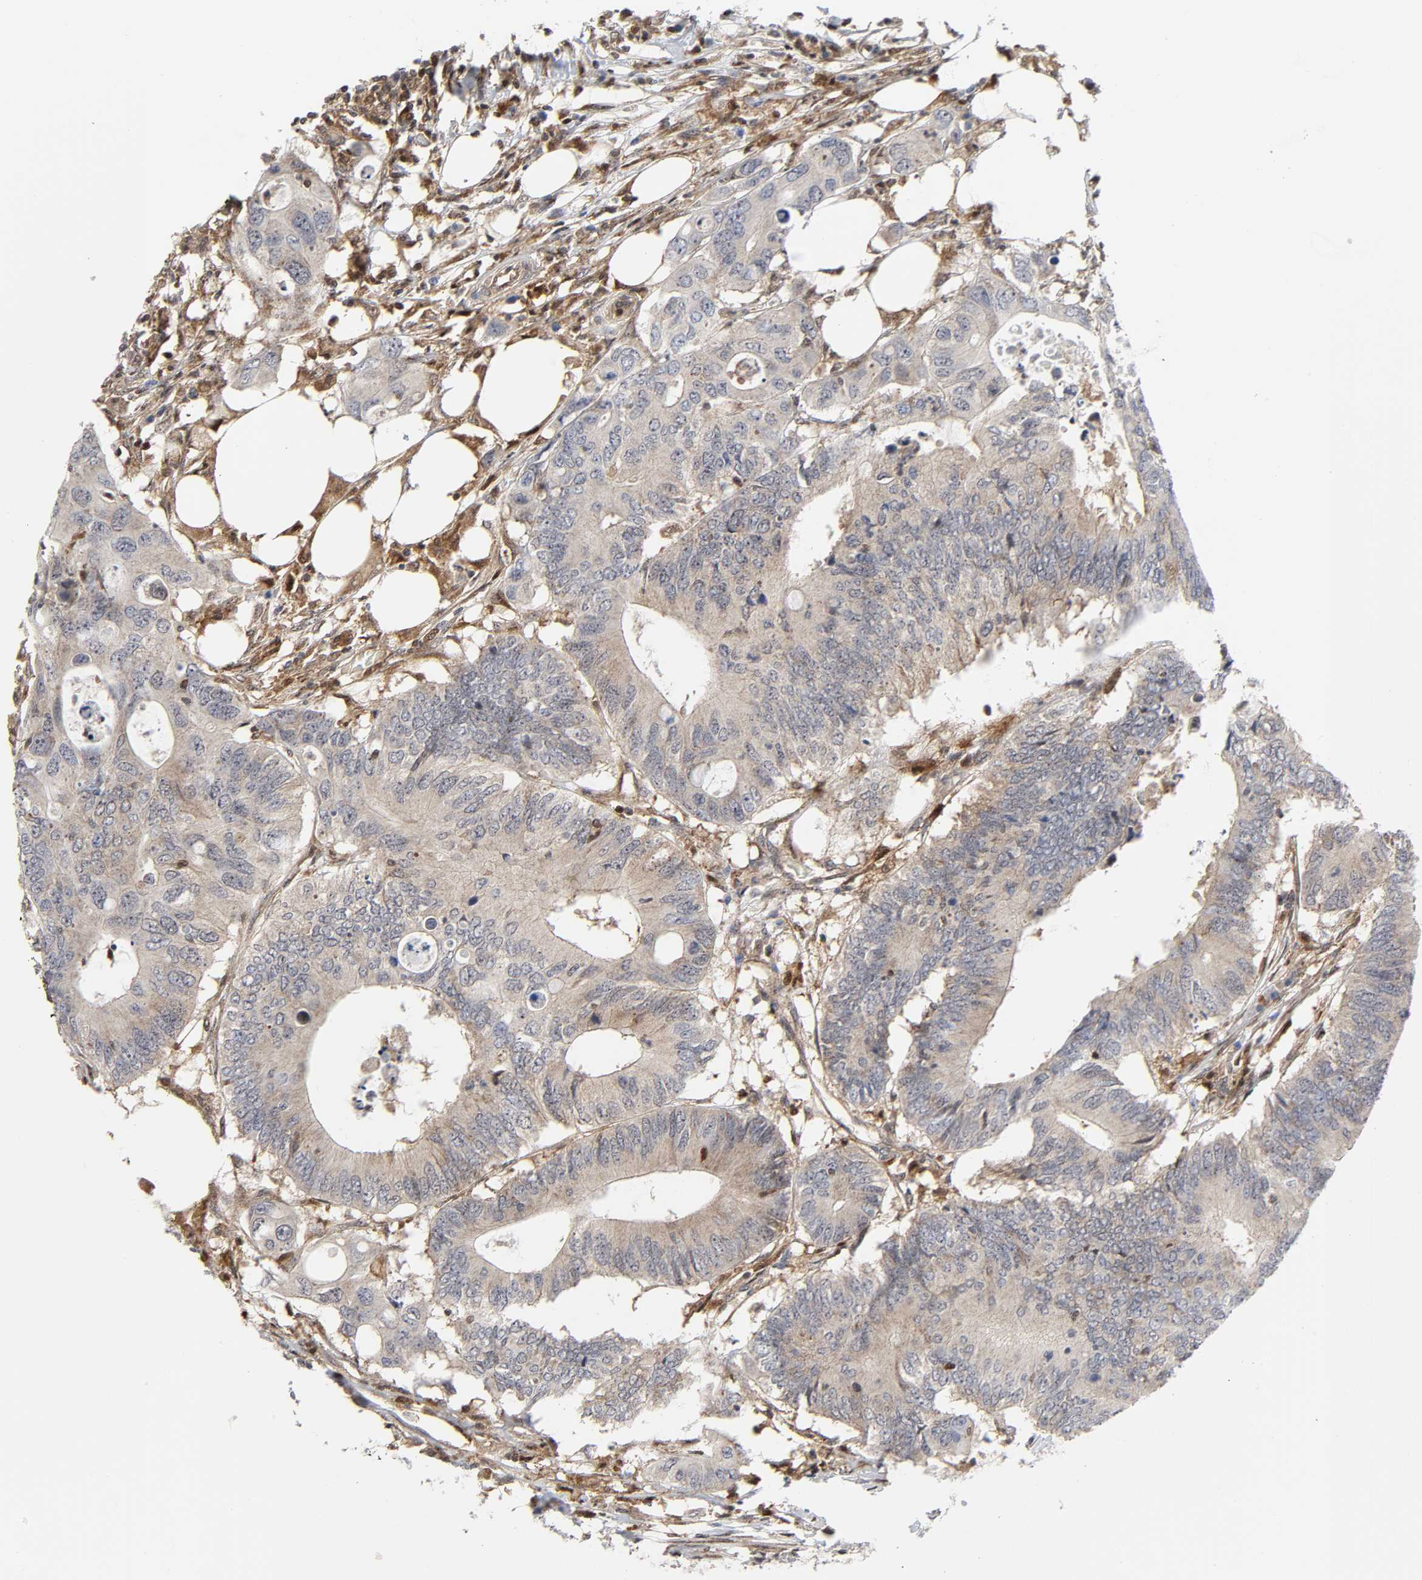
{"staining": {"intensity": "weak", "quantity": "25%-75%", "location": "cytoplasmic/membranous"}, "tissue": "colorectal cancer", "cell_type": "Tumor cells", "image_type": "cancer", "snomed": [{"axis": "morphology", "description": "Adenocarcinoma, NOS"}, {"axis": "topography", "description": "Colon"}], "caption": "There is low levels of weak cytoplasmic/membranous staining in tumor cells of adenocarcinoma (colorectal), as demonstrated by immunohistochemical staining (brown color).", "gene": "MAPK1", "patient": {"sex": "male", "age": 71}}